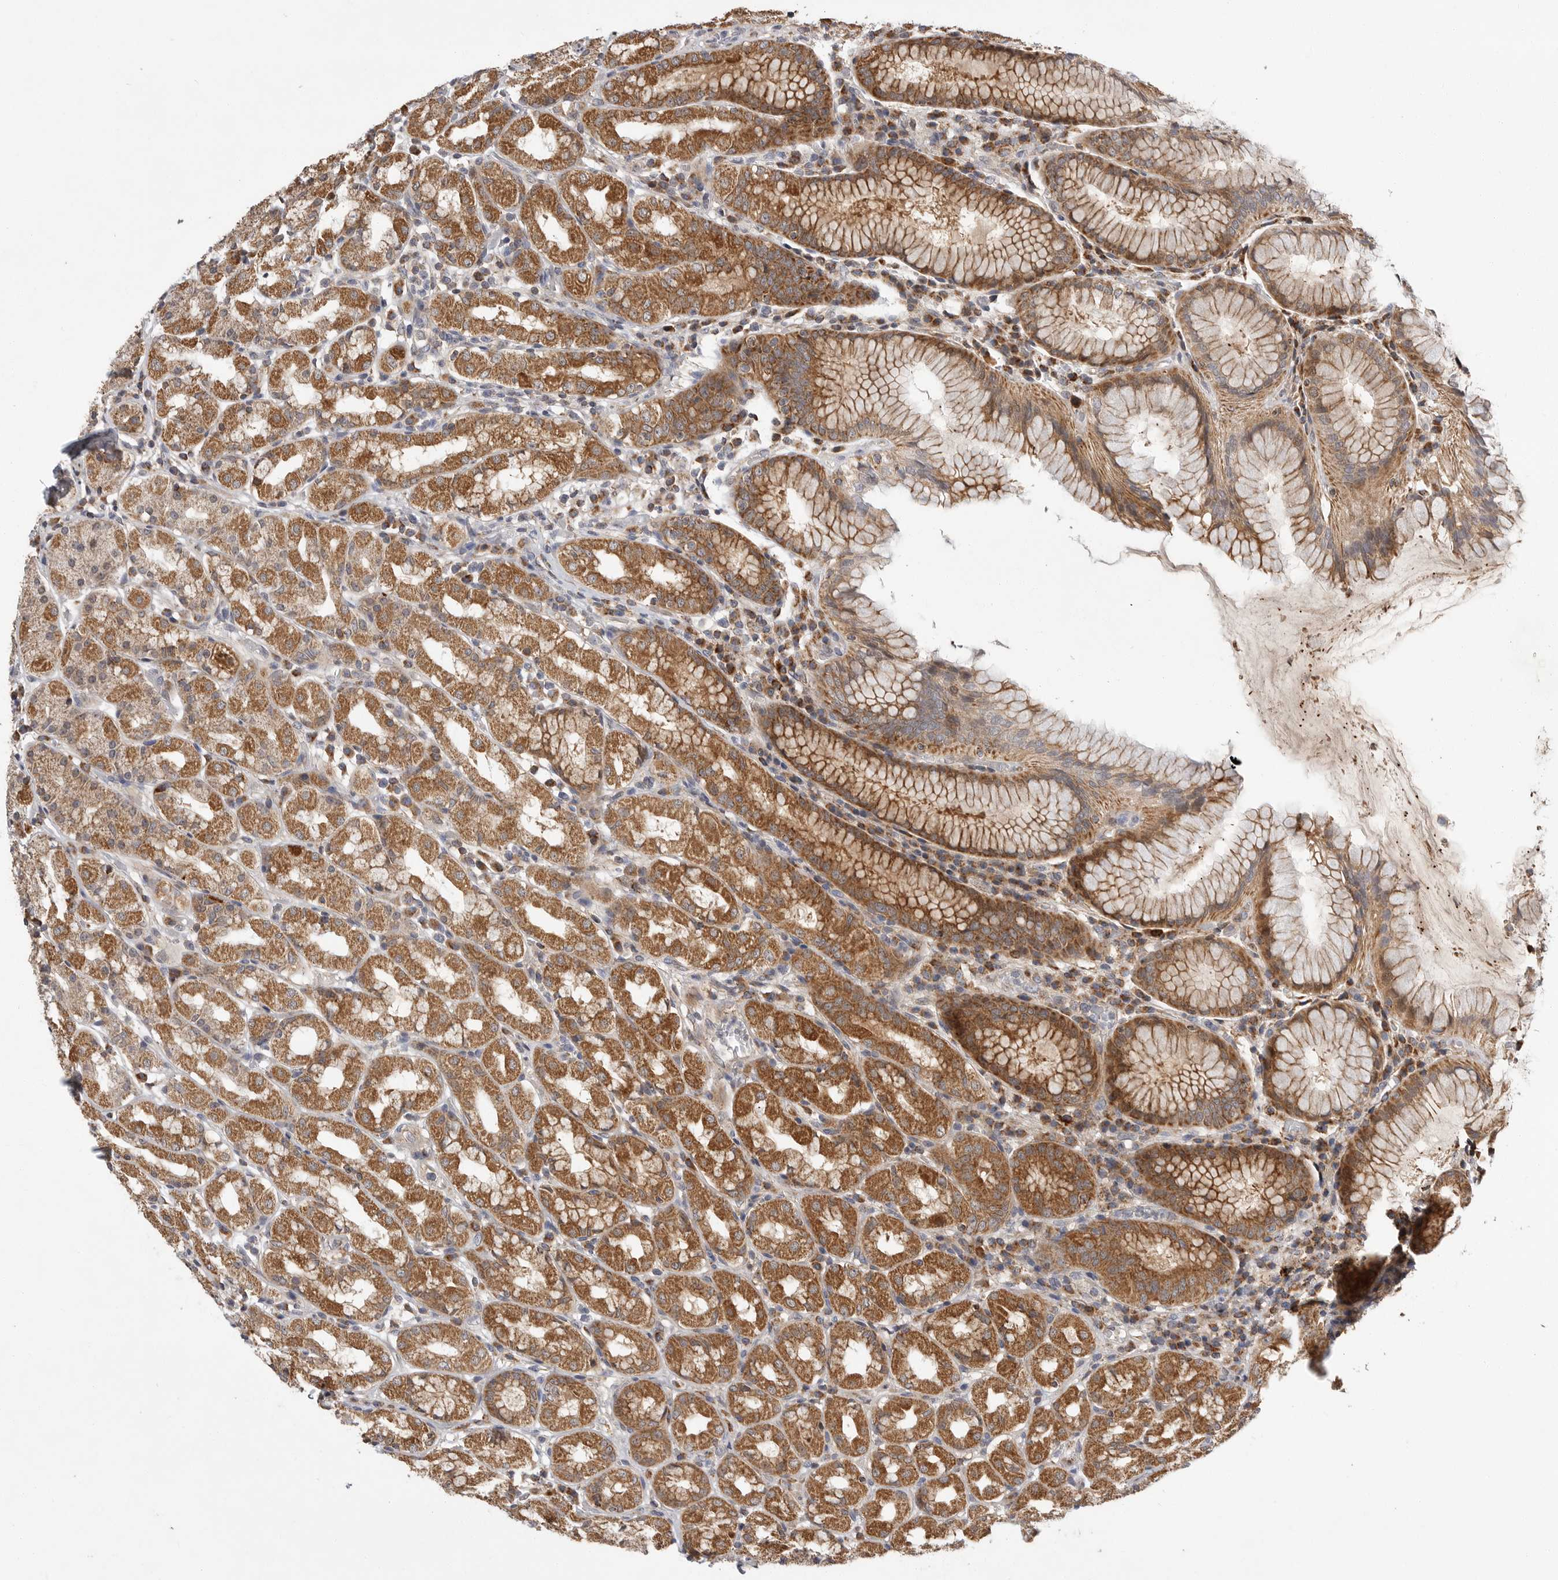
{"staining": {"intensity": "moderate", "quantity": ">75%", "location": "cytoplasmic/membranous"}, "tissue": "stomach", "cell_type": "Glandular cells", "image_type": "normal", "snomed": [{"axis": "morphology", "description": "Normal tissue, NOS"}, {"axis": "topography", "description": "Stomach, lower"}], "caption": "Immunohistochemical staining of normal human stomach exhibits moderate cytoplasmic/membranous protein staining in about >75% of glandular cells.", "gene": "KYAT3", "patient": {"sex": "female", "age": 56}}